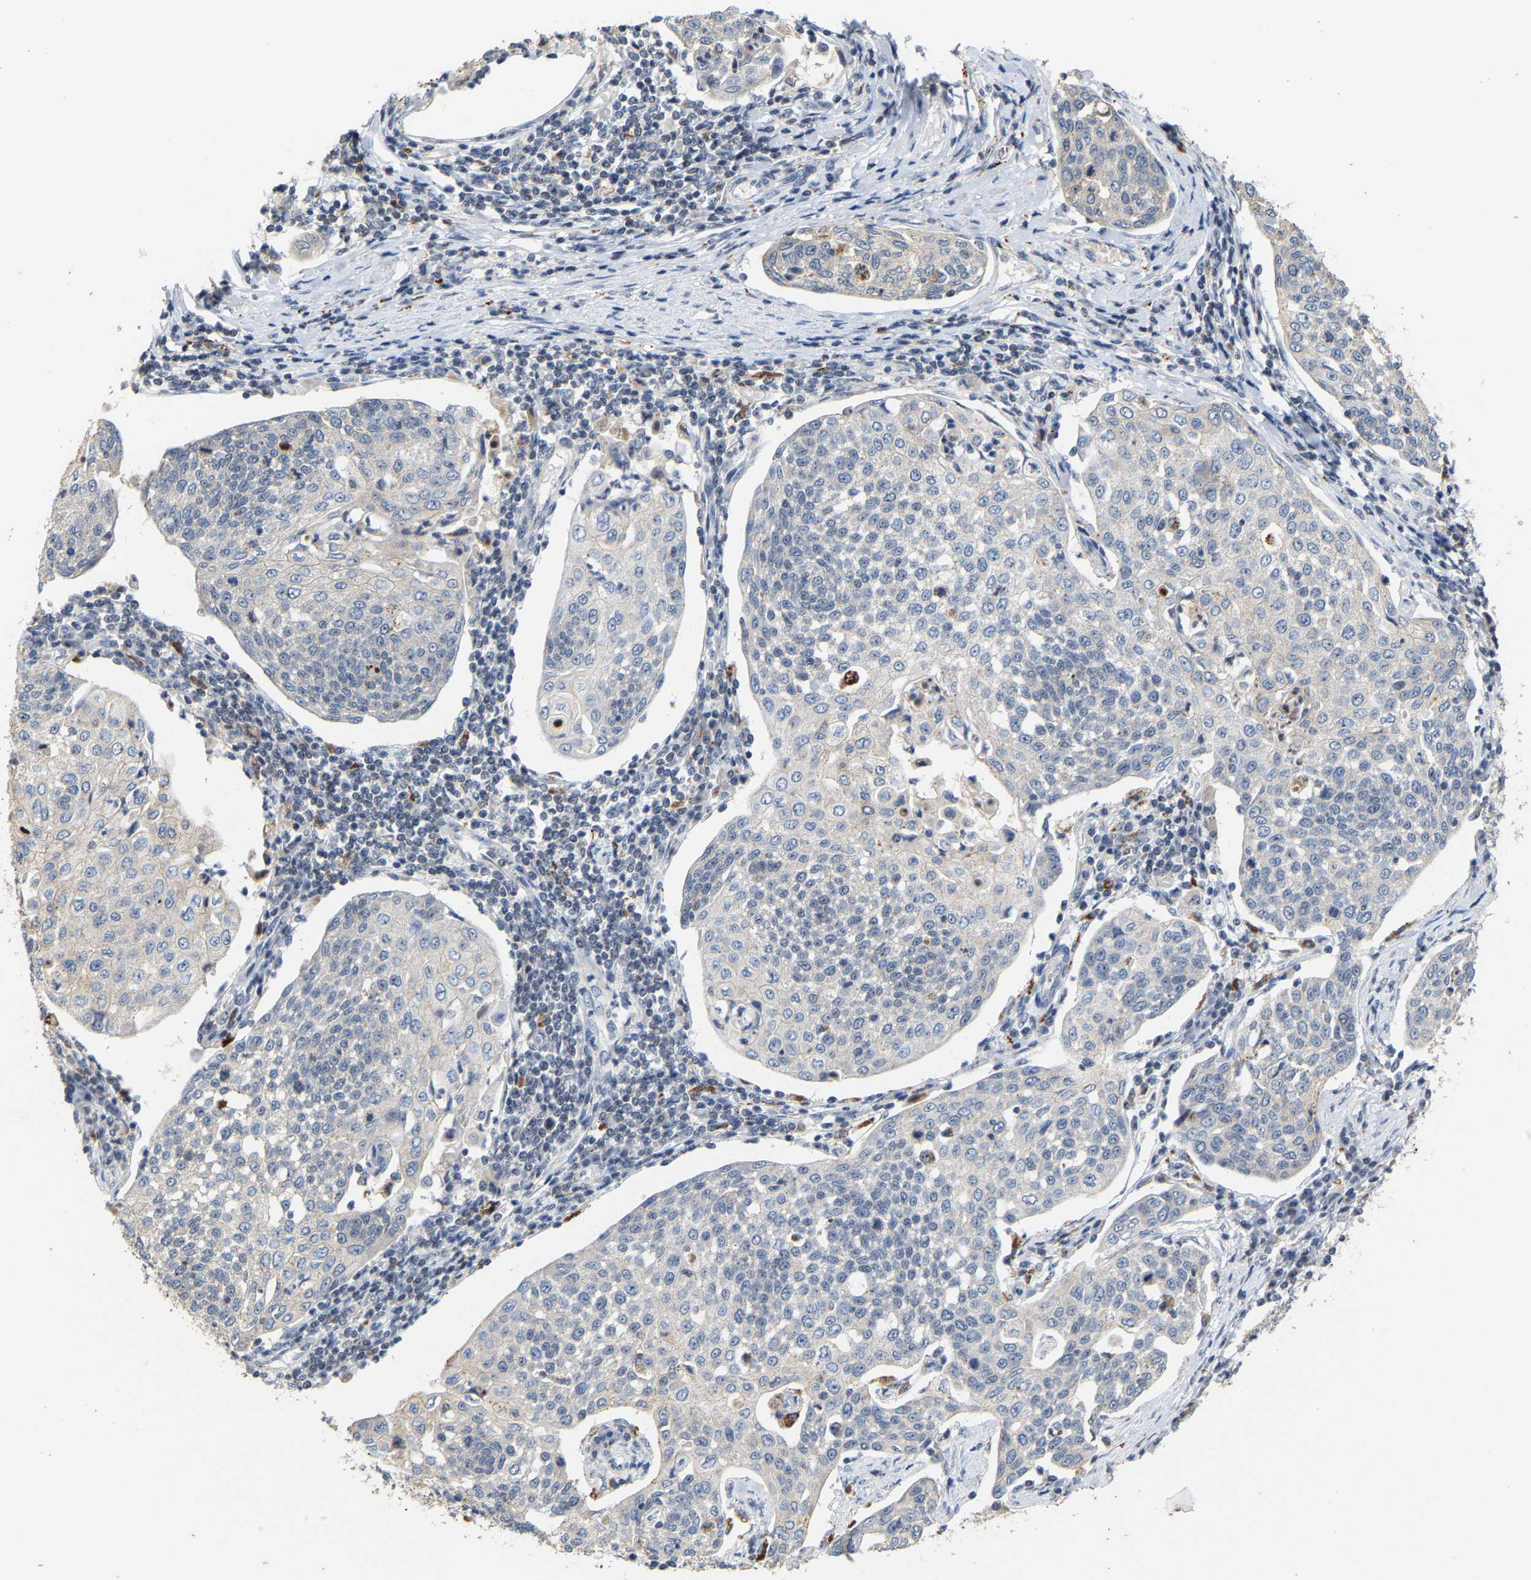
{"staining": {"intensity": "negative", "quantity": "none", "location": "none"}, "tissue": "cervical cancer", "cell_type": "Tumor cells", "image_type": "cancer", "snomed": [{"axis": "morphology", "description": "Squamous cell carcinoma, NOS"}, {"axis": "topography", "description": "Cervix"}], "caption": "Immunohistochemistry (IHC) of human squamous cell carcinoma (cervical) reveals no staining in tumor cells. (Brightfield microscopy of DAB immunohistochemistry at high magnification).", "gene": "NOP58", "patient": {"sex": "female", "age": 34}}